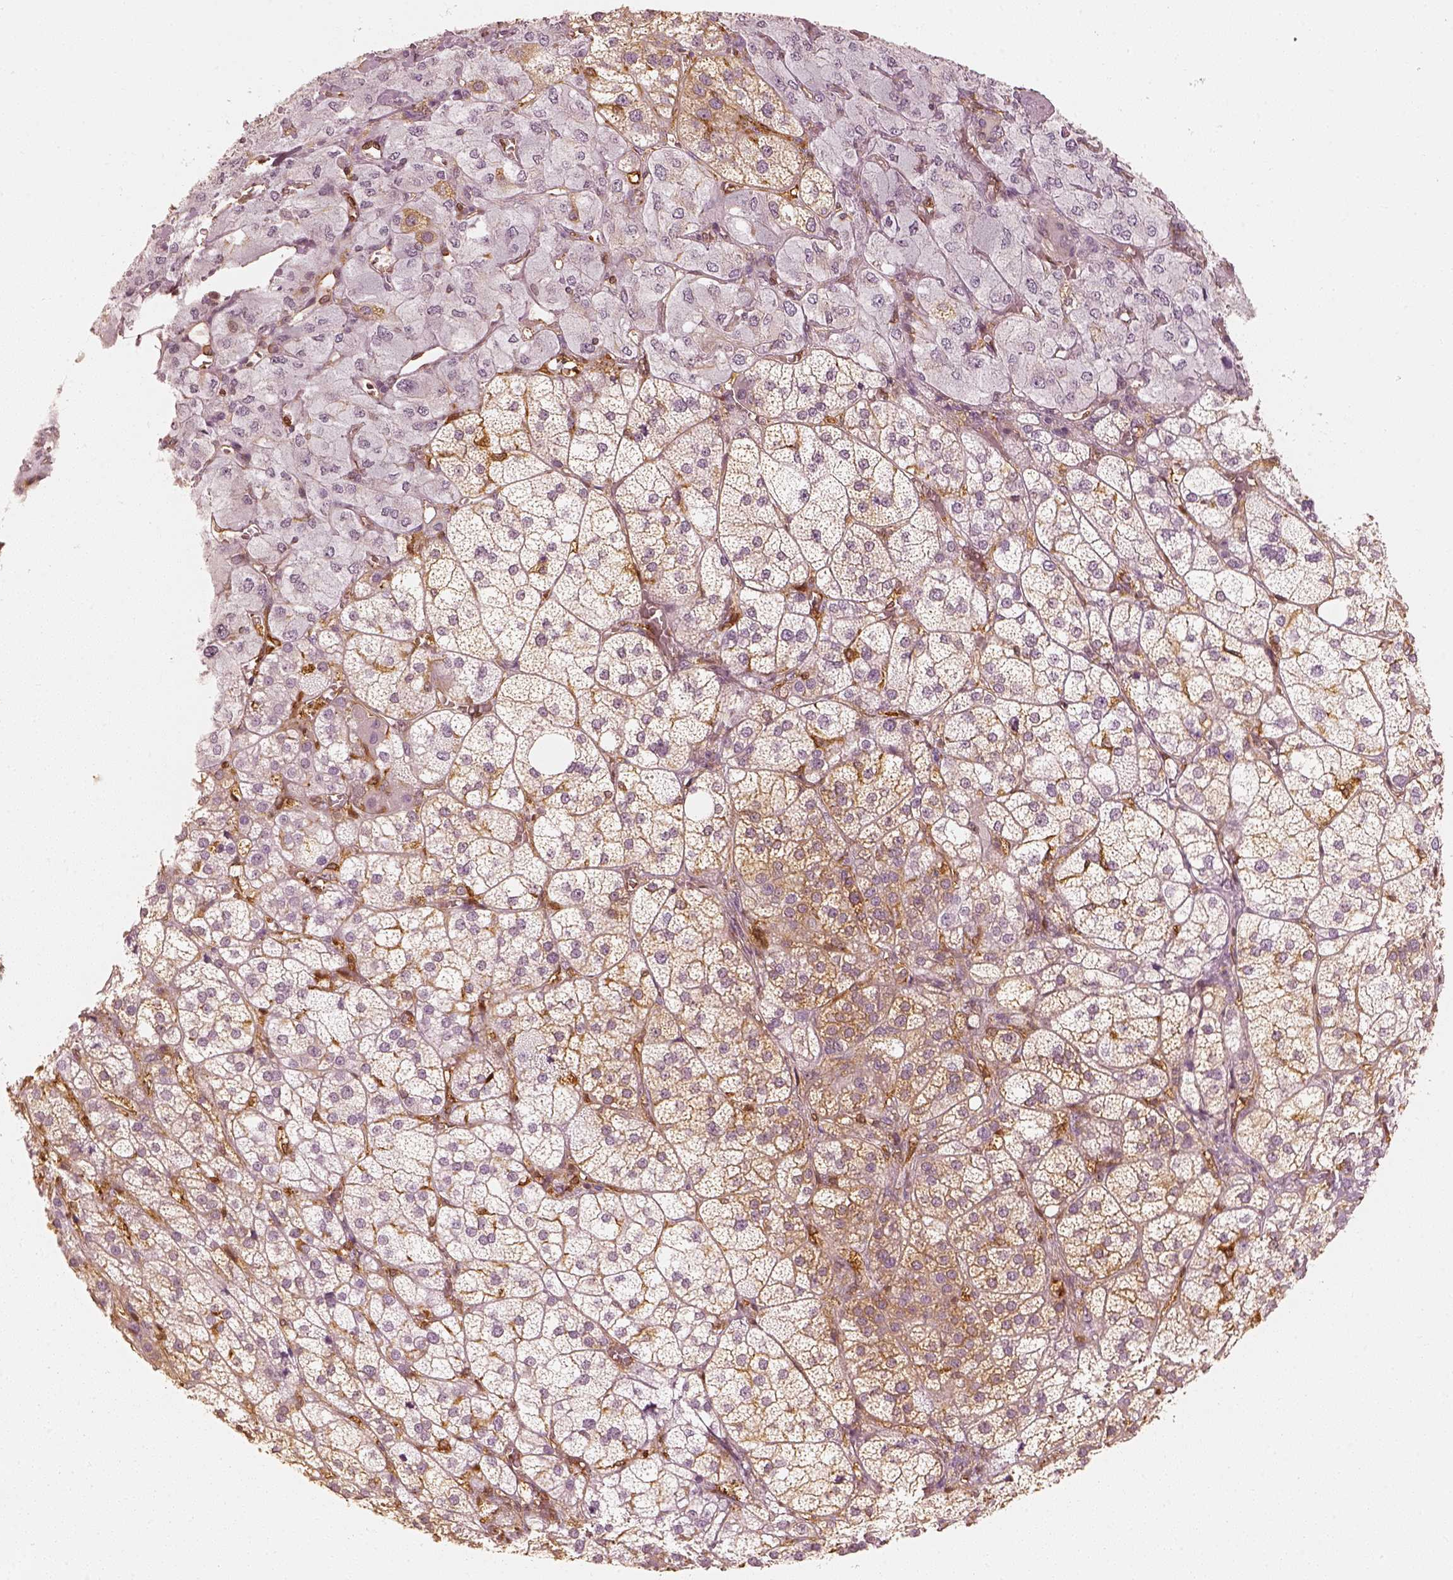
{"staining": {"intensity": "moderate", "quantity": "25%-75%", "location": "cytoplasmic/membranous"}, "tissue": "adrenal gland", "cell_type": "Glandular cells", "image_type": "normal", "snomed": [{"axis": "morphology", "description": "Normal tissue, NOS"}, {"axis": "topography", "description": "Adrenal gland"}], "caption": "This histopathology image displays IHC staining of benign adrenal gland, with medium moderate cytoplasmic/membranous positivity in about 25%-75% of glandular cells.", "gene": "FSCN1", "patient": {"sex": "female", "age": 60}}